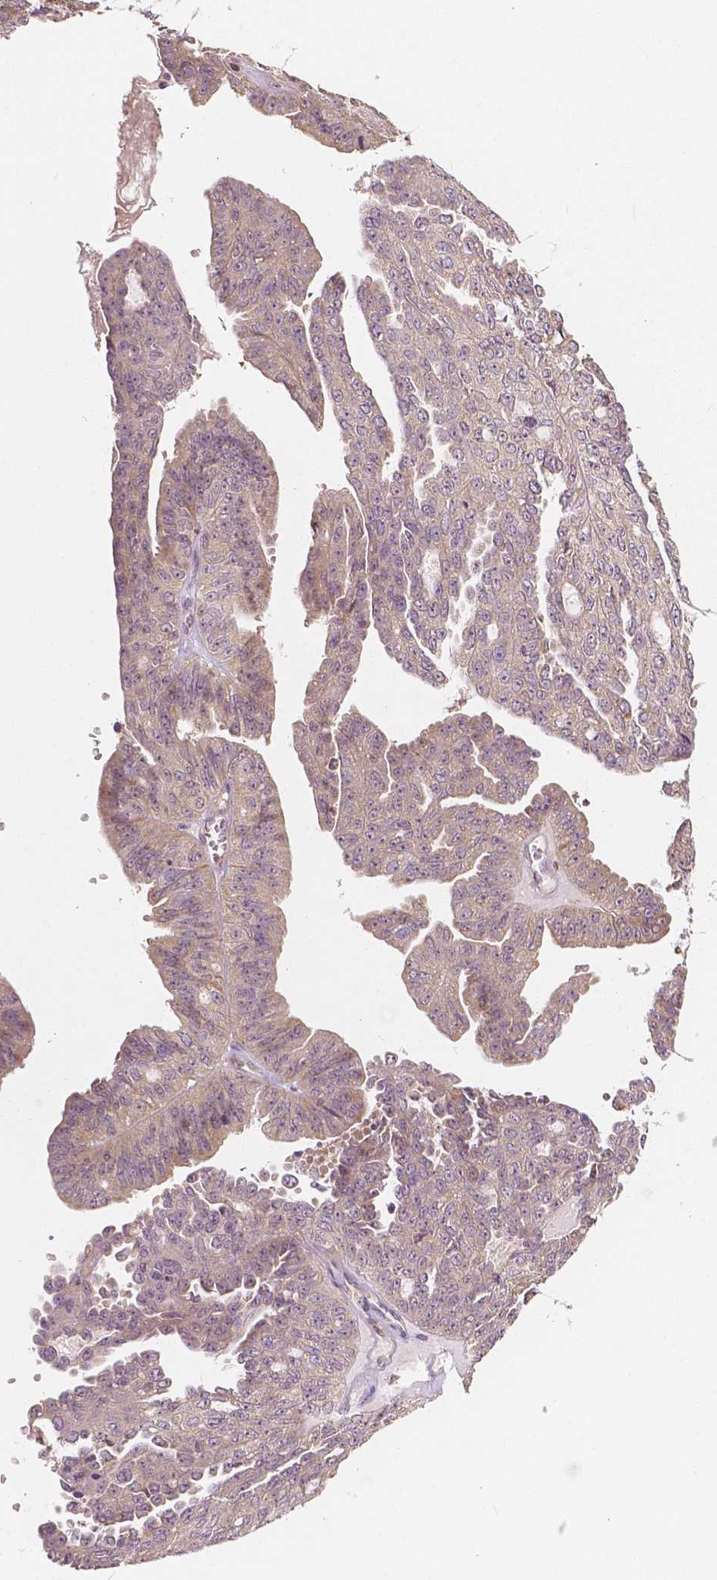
{"staining": {"intensity": "weak", "quantity": "25%-75%", "location": "cytoplasmic/membranous"}, "tissue": "ovarian cancer", "cell_type": "Tumor cells", "image_type": "cancer", "snomed": [{"axis": "morphology", "description": "Cystadenocarcinoma, serous, NOS"}, {"axis": "topography", "description": "Ovary"}], "caption": "Serous cystadenocarcinoma (ovarian) stained with immunohistochemistry exhibits weak cytoplasmic/membranous positivity in approximately 25%-75% of tumor cells. The staining was performed using DAB (3,3'-diaminobenzidine) to visualize the protein expression in brown, while the nuclei were stained in blue with hematoxylin (Magnification: 20x).", "gene": "SNX12", "patient": {"sex": "female", "age": 71}}